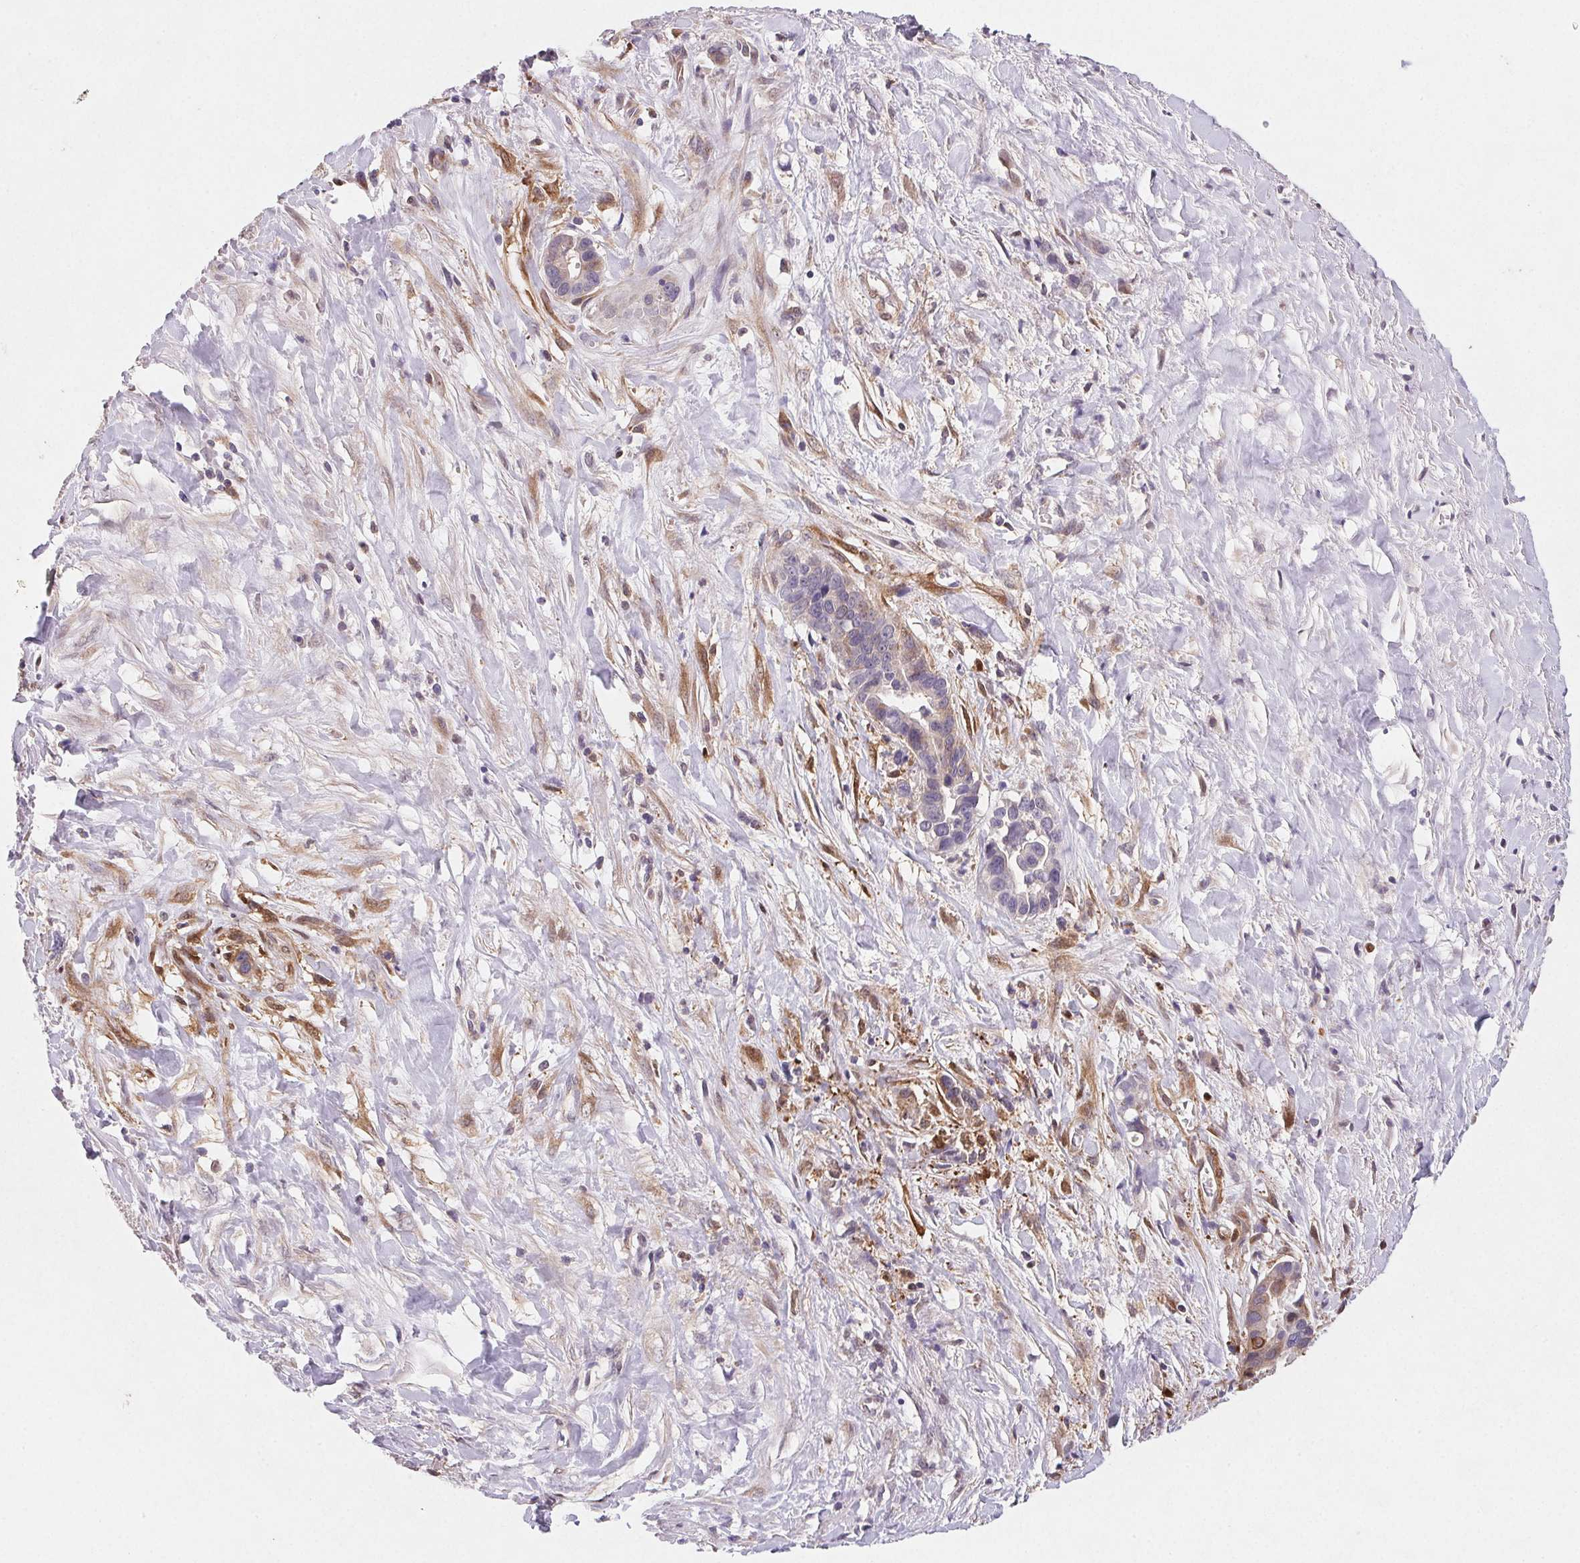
{"staining": {"intensity": "weak", "quantity": "<25%", "location": "cytoplasmic/membranous"}, "tissue": "liver cancer", "cell_type": "Tumor cells", "image_type": "cancer", "snomed": [{"axis": "morphology", "description": "Cholangiocarcinoma"}, {"axis": "topography", "description": "Liver"}], "caption": "Immunohistochemical staining of human liver cholangiocarcinoma reveals no significant expression in tumor cells.", "gene": "GBP1", "patient": {"sex": "female", "age": 79}}